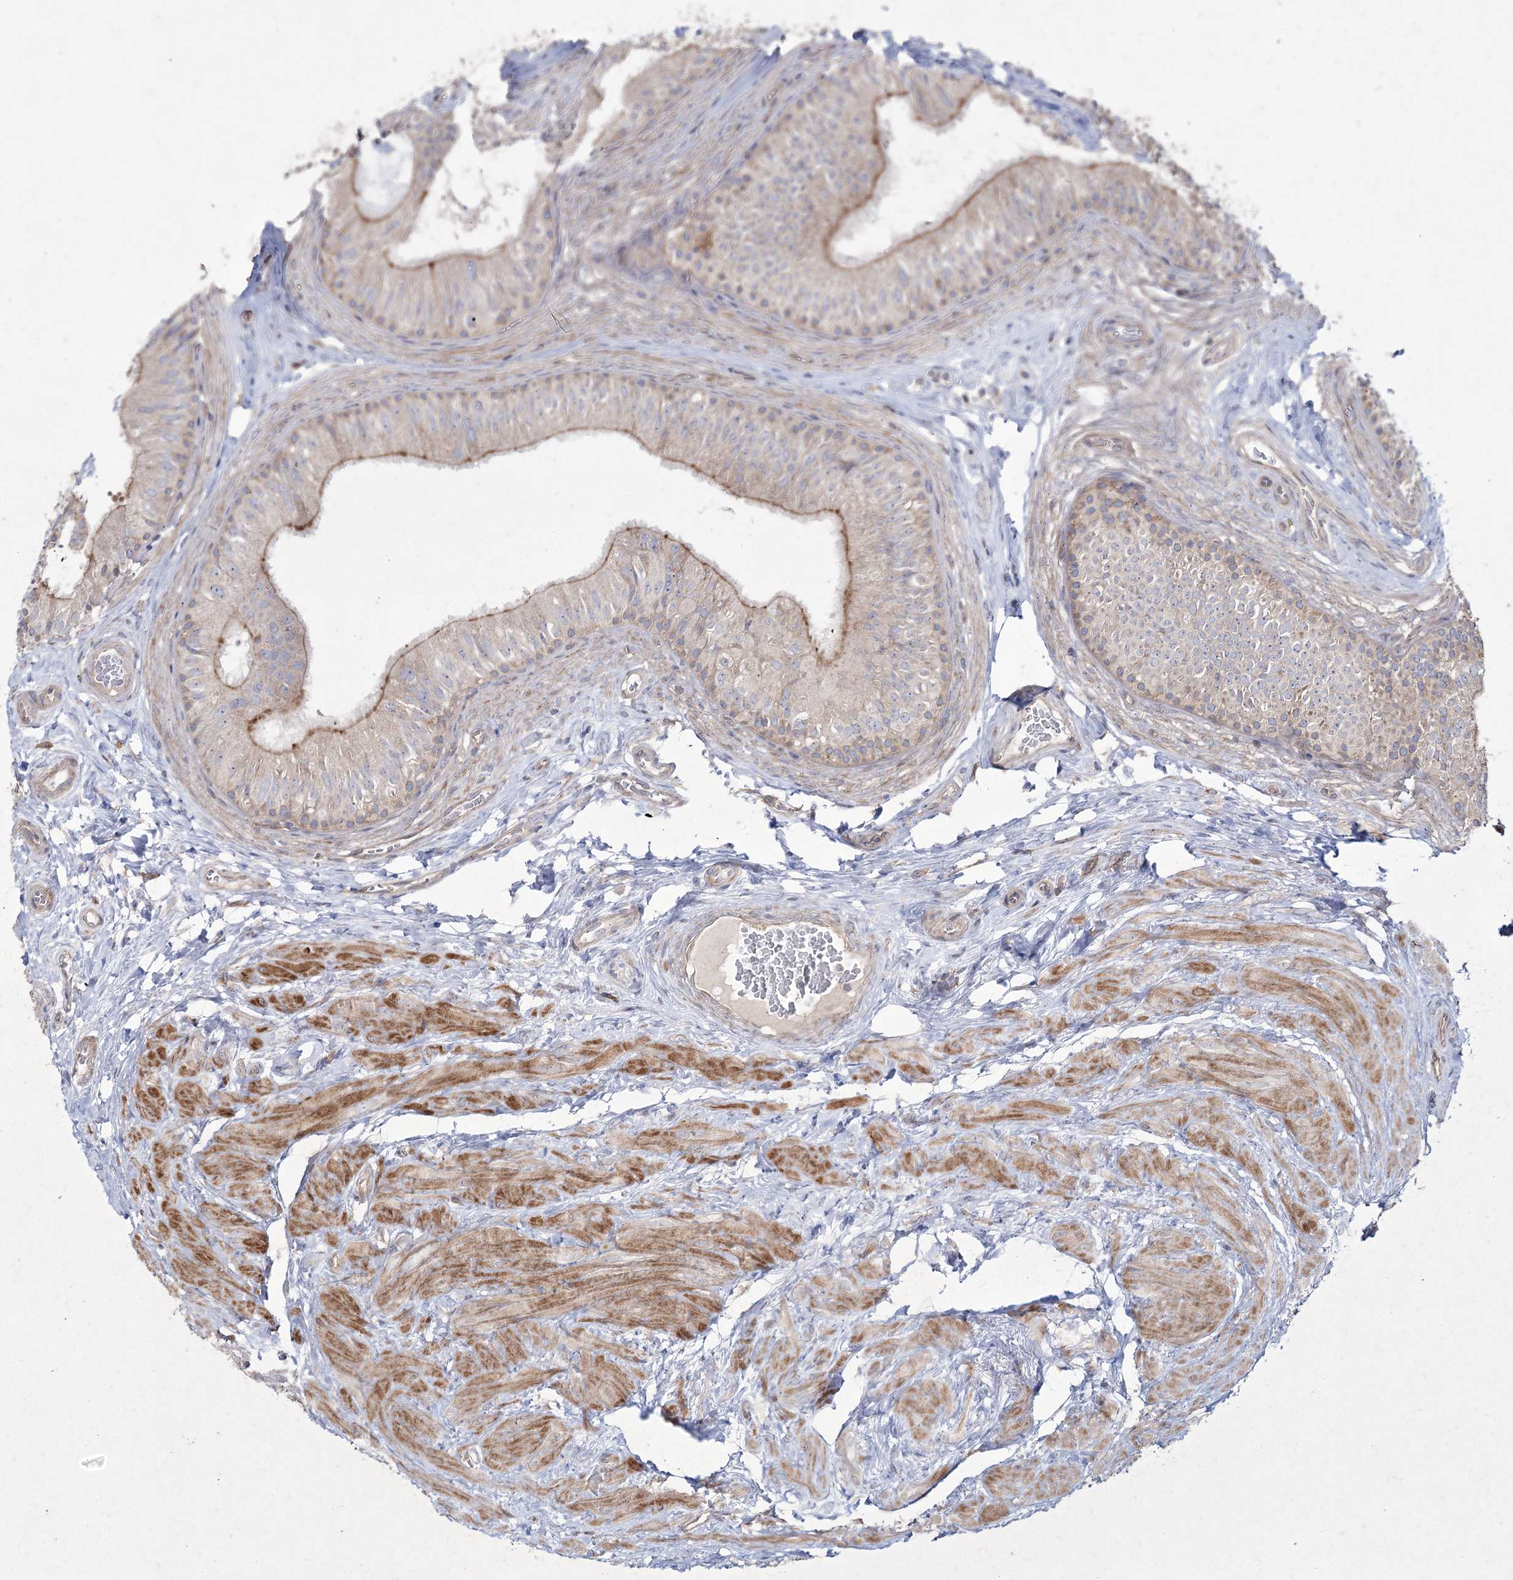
{"staining": {"intensity": "moderate", "quantity": "25%-75%", "location": "cytoplasmic/membranous"}, "tissue": "epididymis", "cell_type": "Glandular cells", "image_type": "normal", "snomed": [{"axis": "morphology", "description": "Normal tissue, NOS"}, {"axis": "topography", "description": "Epididymis"}], "caption": "Immunohistochemical staining of normal human epididymis exhibits medium levels of moderate cytoplasmic/membranous staining in approximately 25%-75% of glandular cells. The protein of interest is stained brown, and the nuclei are stained in blue (DAB (3,3'-diaminobenzidine) IHC with brightfield microscopy, high magnification).", "gene": "SH3TC1", "patient": {"sex": "male", "age": 46}}